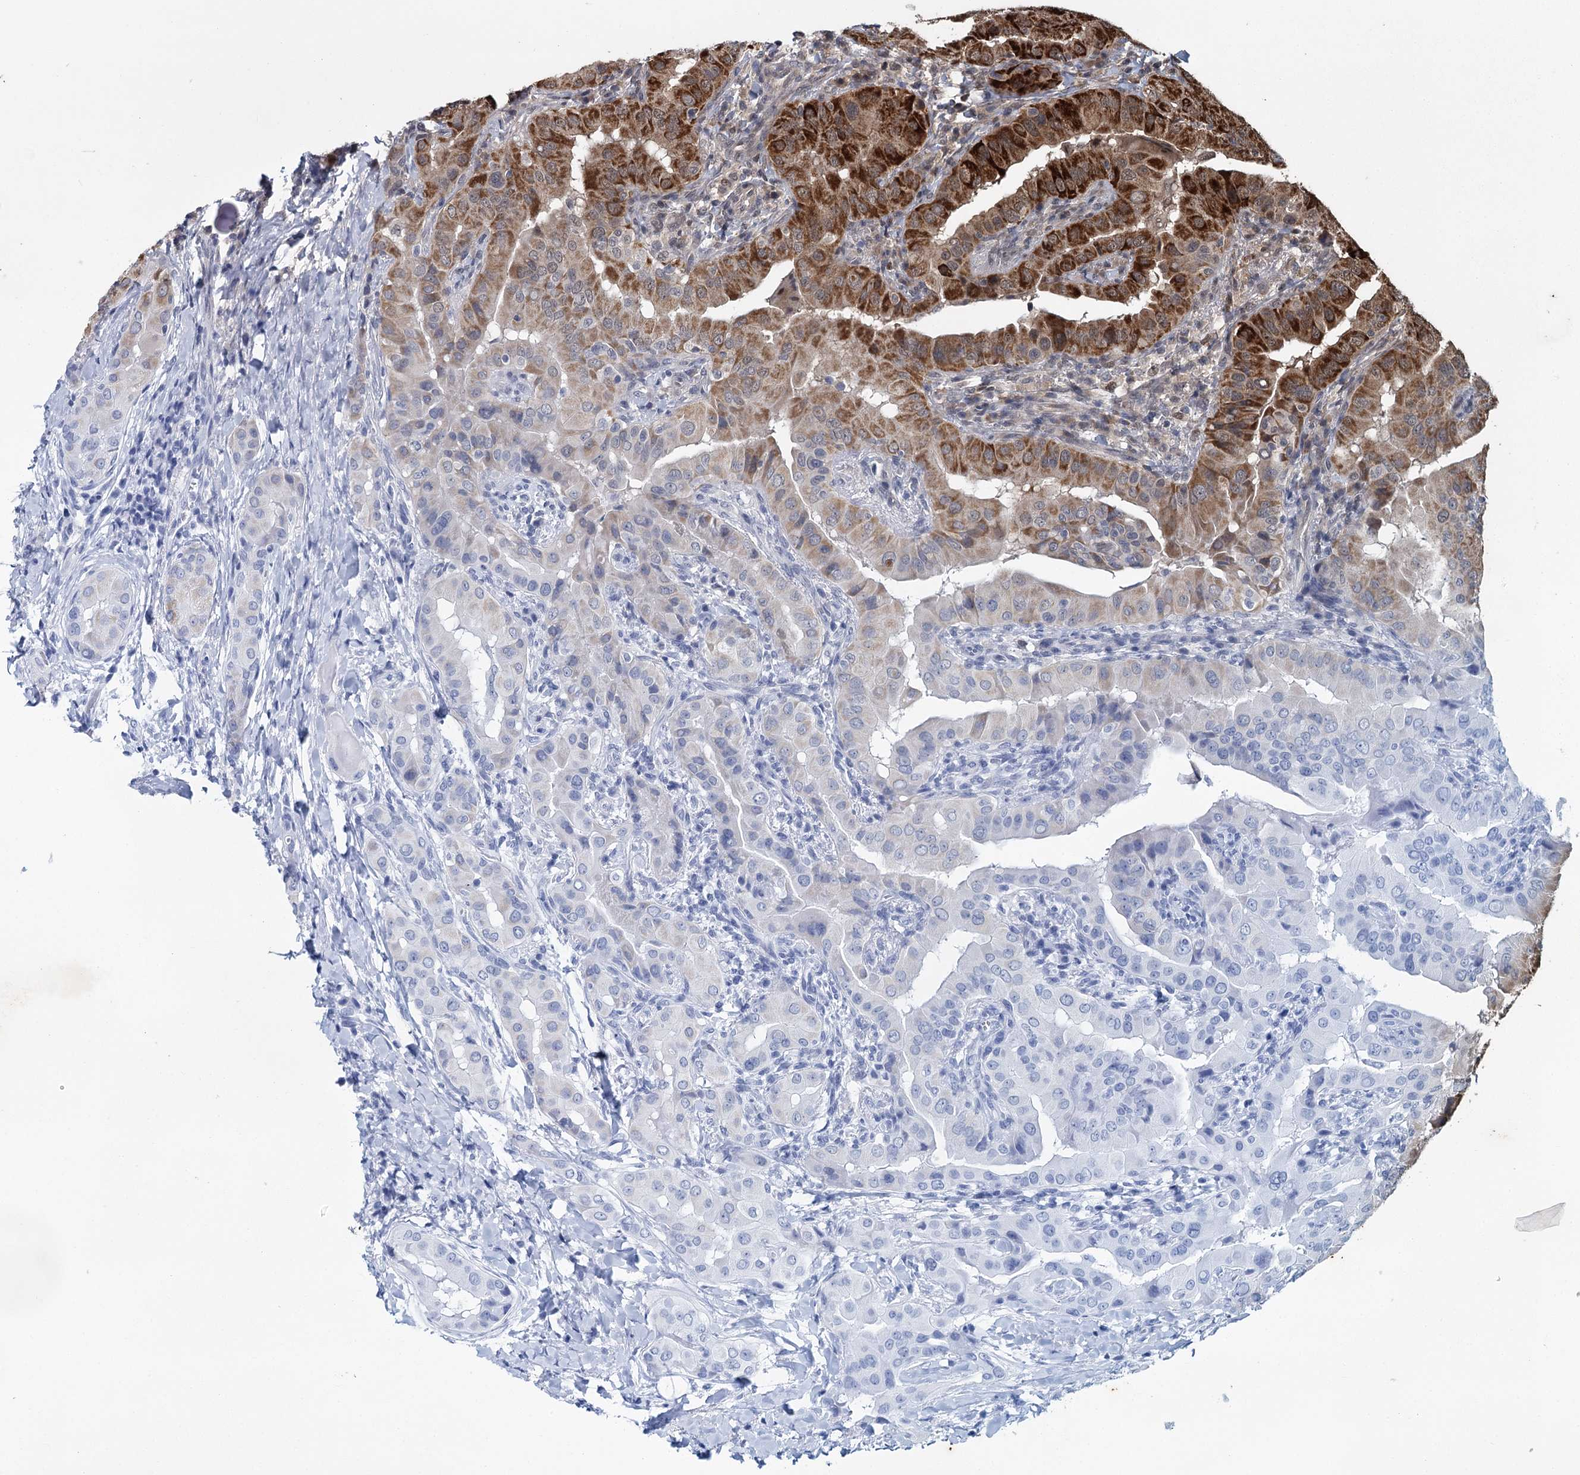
{"staining": {"intensity": "strong", "quantity": "<25%", "location": "cytoplasmic/membranous"}, "tissue": "thyroid cancer", "cell_type": "Tumor cells", "image_type": "cancer", "snomed": [{"axis": "morphology", "description": "Papillary adenocarcinoma, NOS"}, {"axis": "topography", "description": "Thyroid gland"}], "caption": "Thyroid cancer (papillary adenocarcinoma) stained for a protein demonstrates strong cytoplasmic/membranous positivity in tumor cells. The protein of interest is stained brown, and the nuclei are stained in blue (DAB (3,3'-diaminobenzidine) IHC with brightfield microscopy, high magnification).", "gene": "MYG1", "patient": {"sex": "male", "age": 33}}